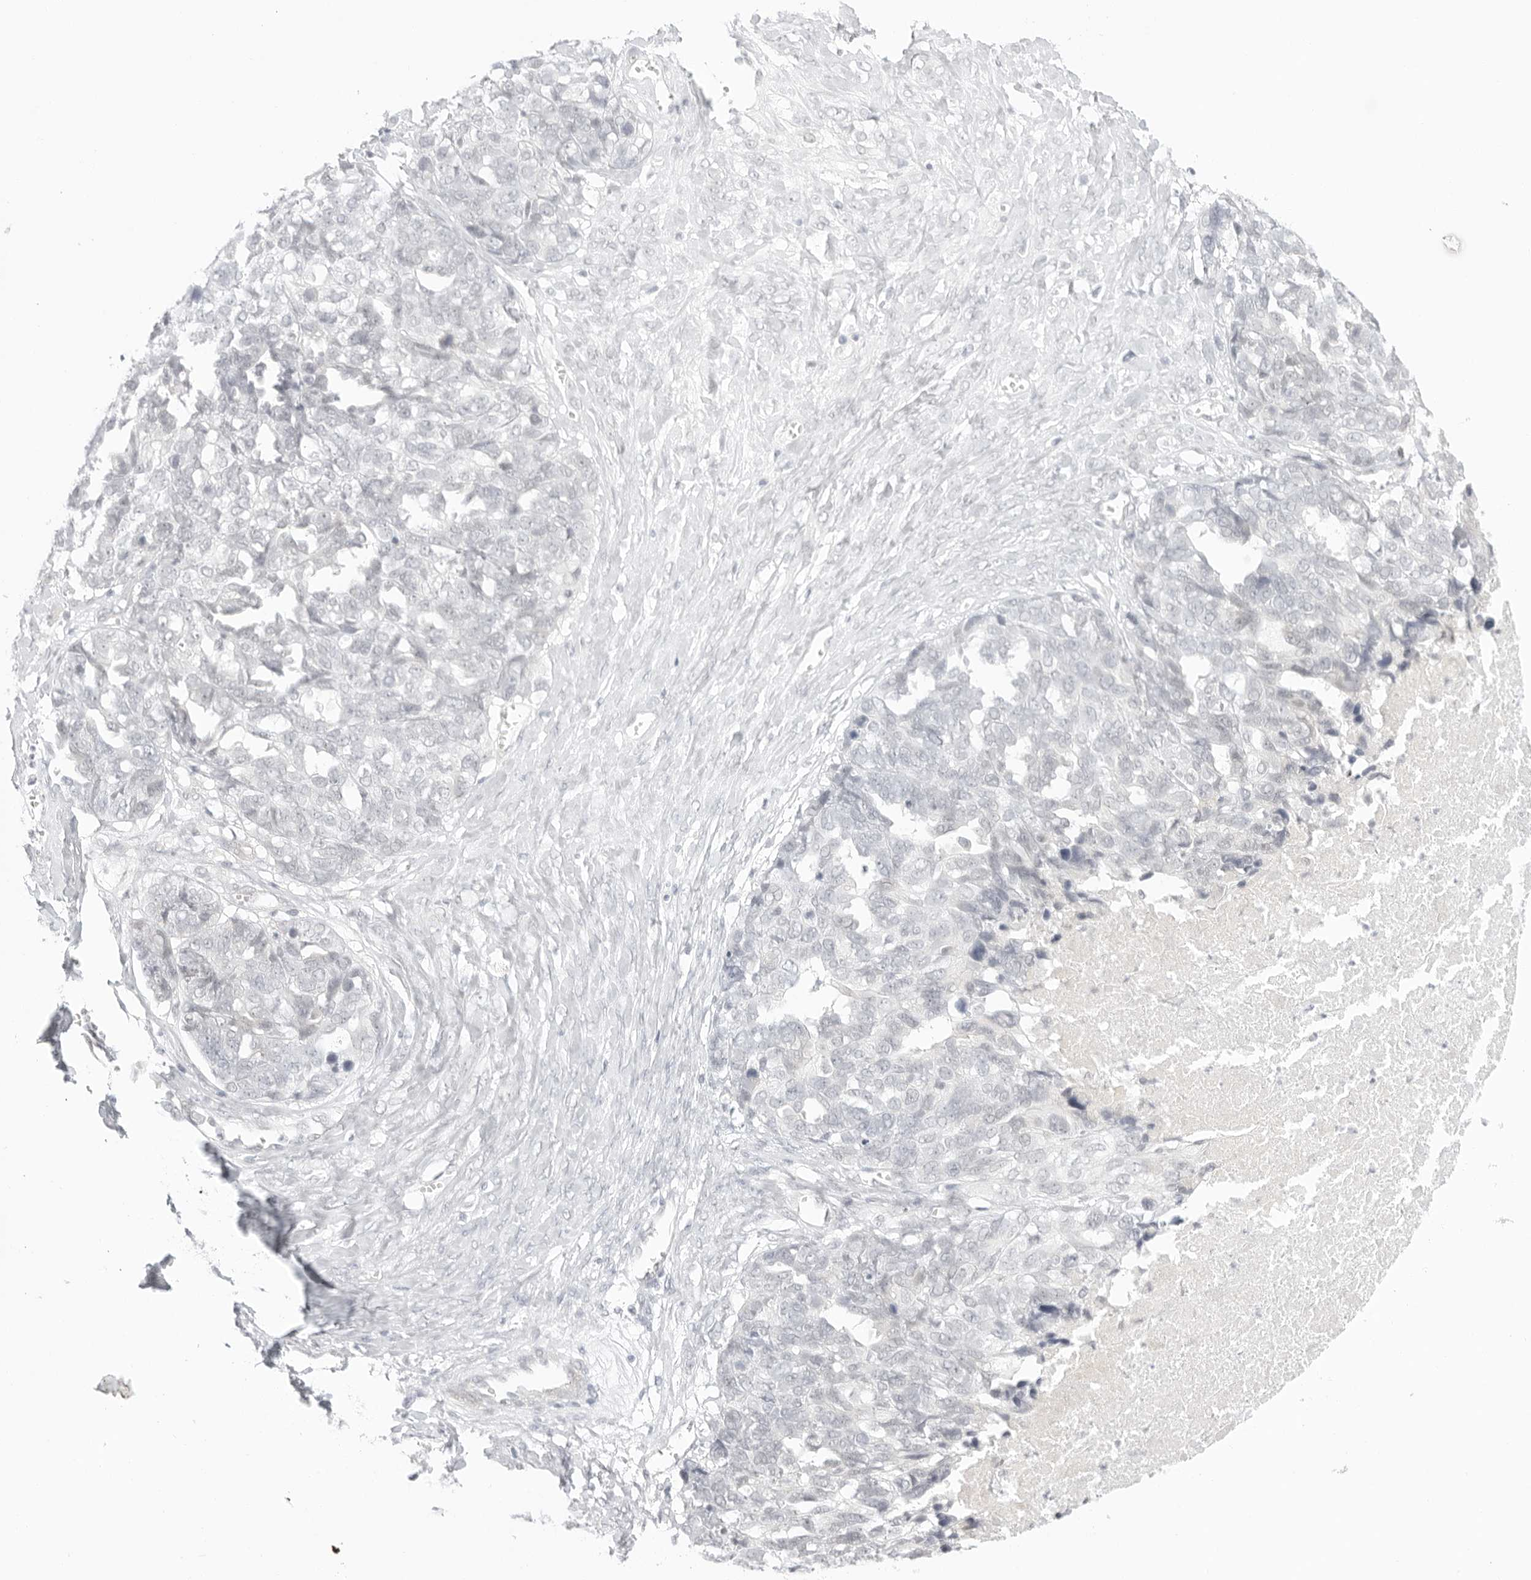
{"staining": {"intensity": "negative", "quantity": "none", "location": "none"}, "tissue": "ovarian cancer", "cell_type": "Tumor cells", "image_type": "cancer", "snomed": [{"axis": "morphology", "description": "Cystadenocarcinoma, serous, NOS"}, {"axis": "topography", "description": "Ovary"}], "caption": "An image of ovarian cancer (serous cystadenocarcinoma) stained for a protein exhibits no brown staining in tumor cells.", "gene": "MED18", "patient": {"sex": "female", "age": 79}}